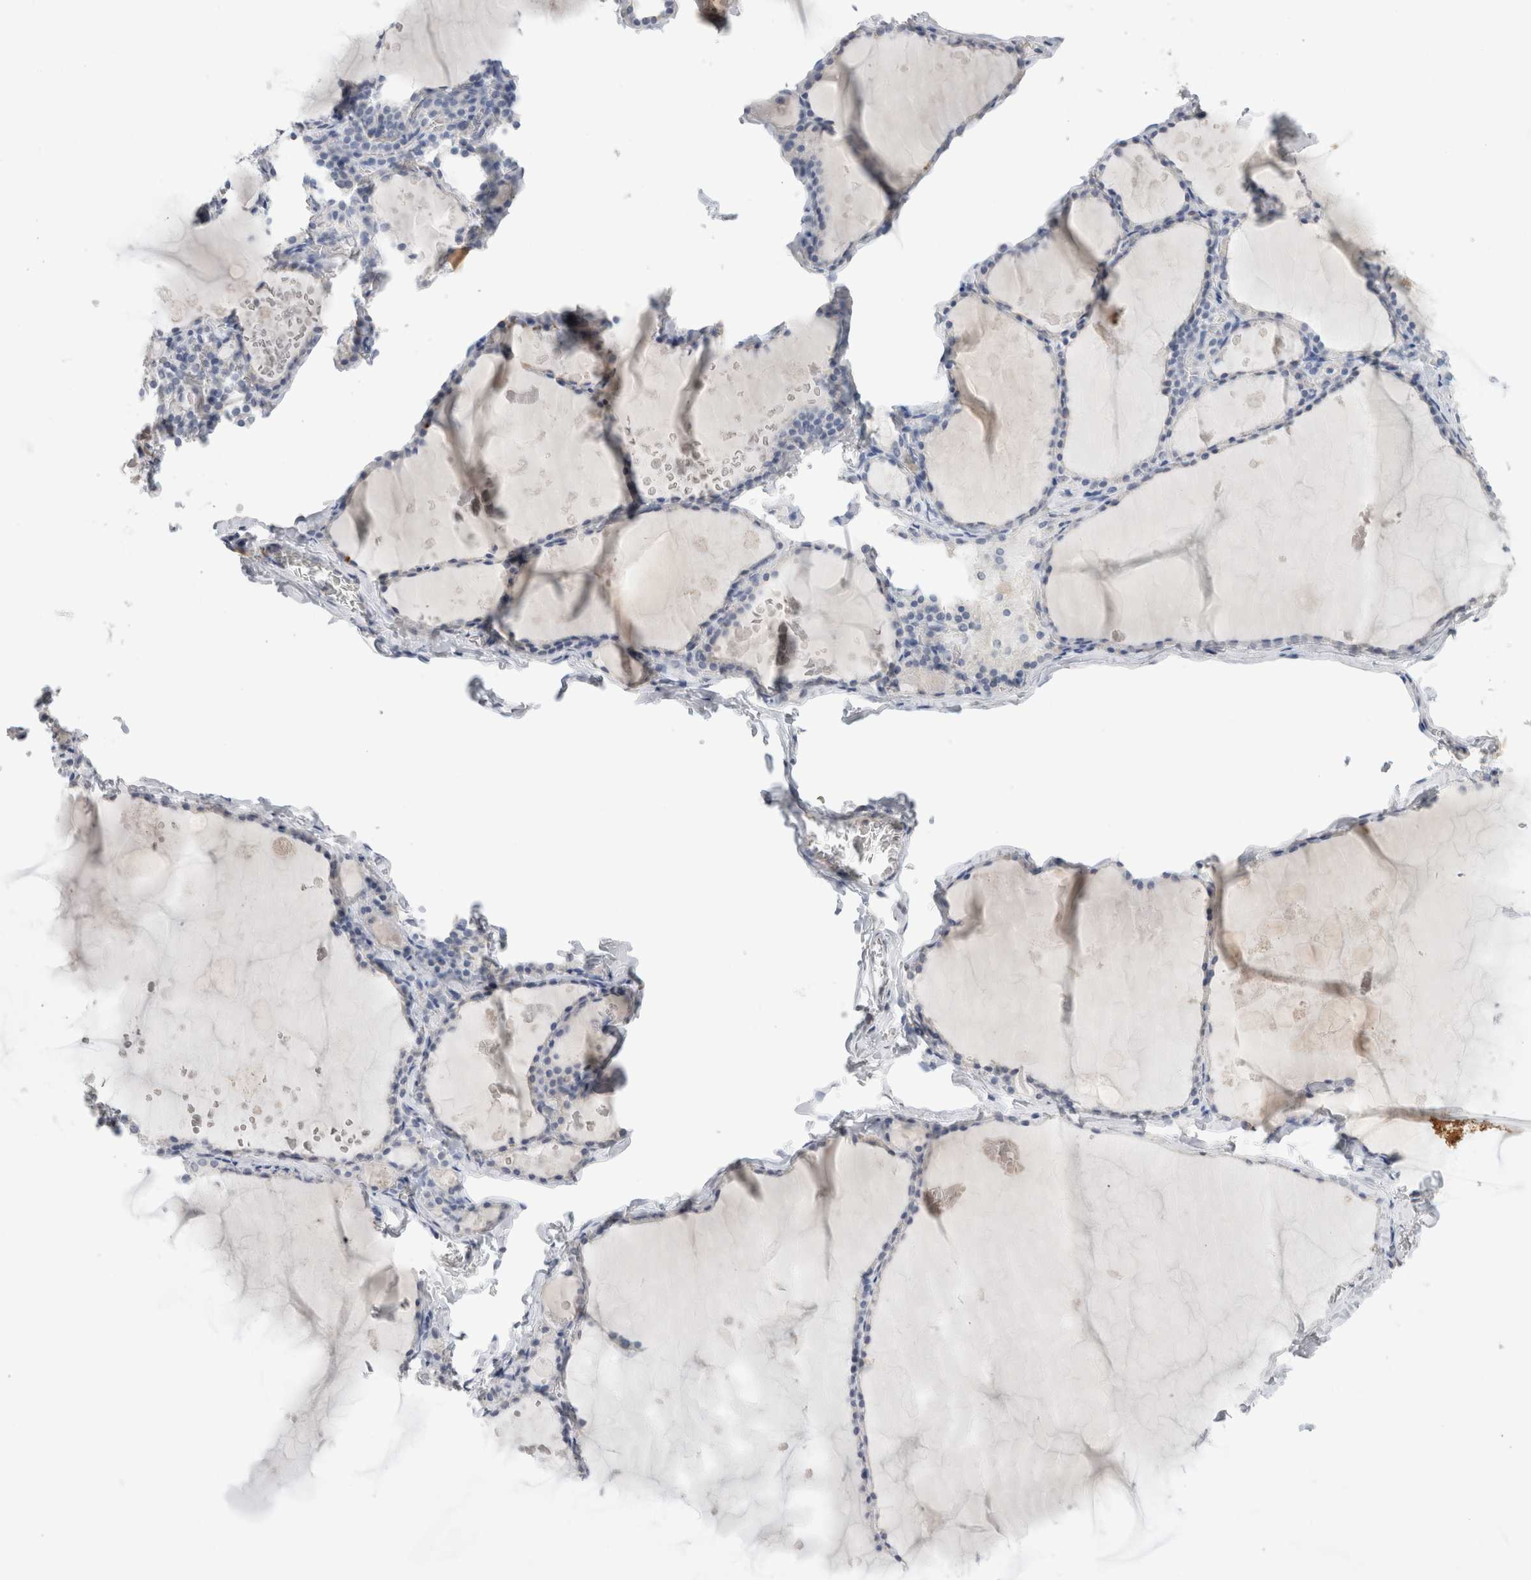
{"staining": {"intensity": "negative", "quantity": "none", "location": "none"}, "tissue": "thyroid gland", "cell_type": "Glandular cells", "image_type": "normal", "snomed": [{"axis": "morphology", "description": "Normal tissue, NOS"}, {"axis": "topography", "description": "Thyroid gland"}], "caption": "DAB (3,3'-diaminobenzidine) immunohistochemical staining of unremarkable thyroid gland exhibits no significant positivity in glandular cells.", "gene": "LAMP3", "patient": {"sex": "male", "age": 56}}